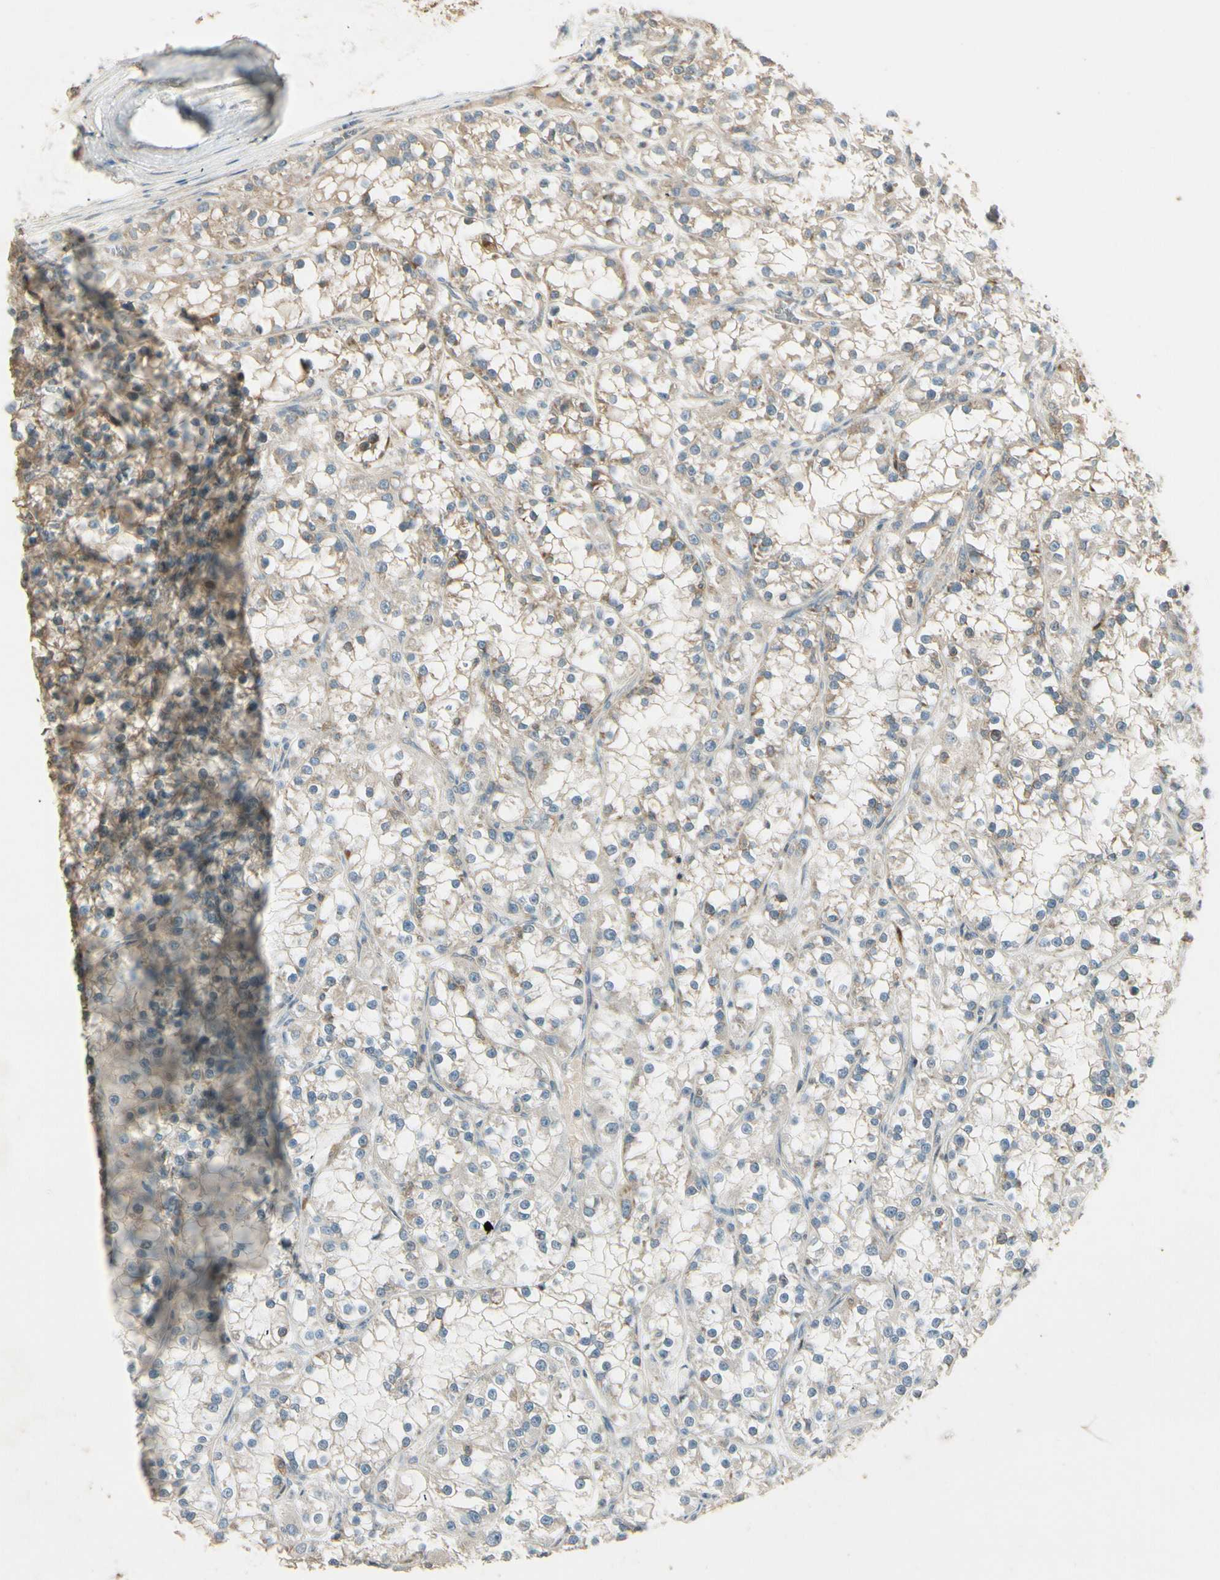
{"staining": {"intensity": "weak", "quantity": ">75%", "location": "cytoplasmic/membranous"}, "tissue": "renal cancer", "cell_type": "Tumor cells", "image_type": "cancer", "snomed": [{"axis": "morphology", "description": "Adenocarcinoma, NOS"}, {"axis": "topography", "description": "Kidney"}], "caption": "A low amount of weak cytoplasmic/membranous staining is present in approximately >75% of tumor cells in renal cancer (adenocarcinoma) tissue.", "gene": "PLXNA1", "patient": {"sex": "female", "age": 52}}